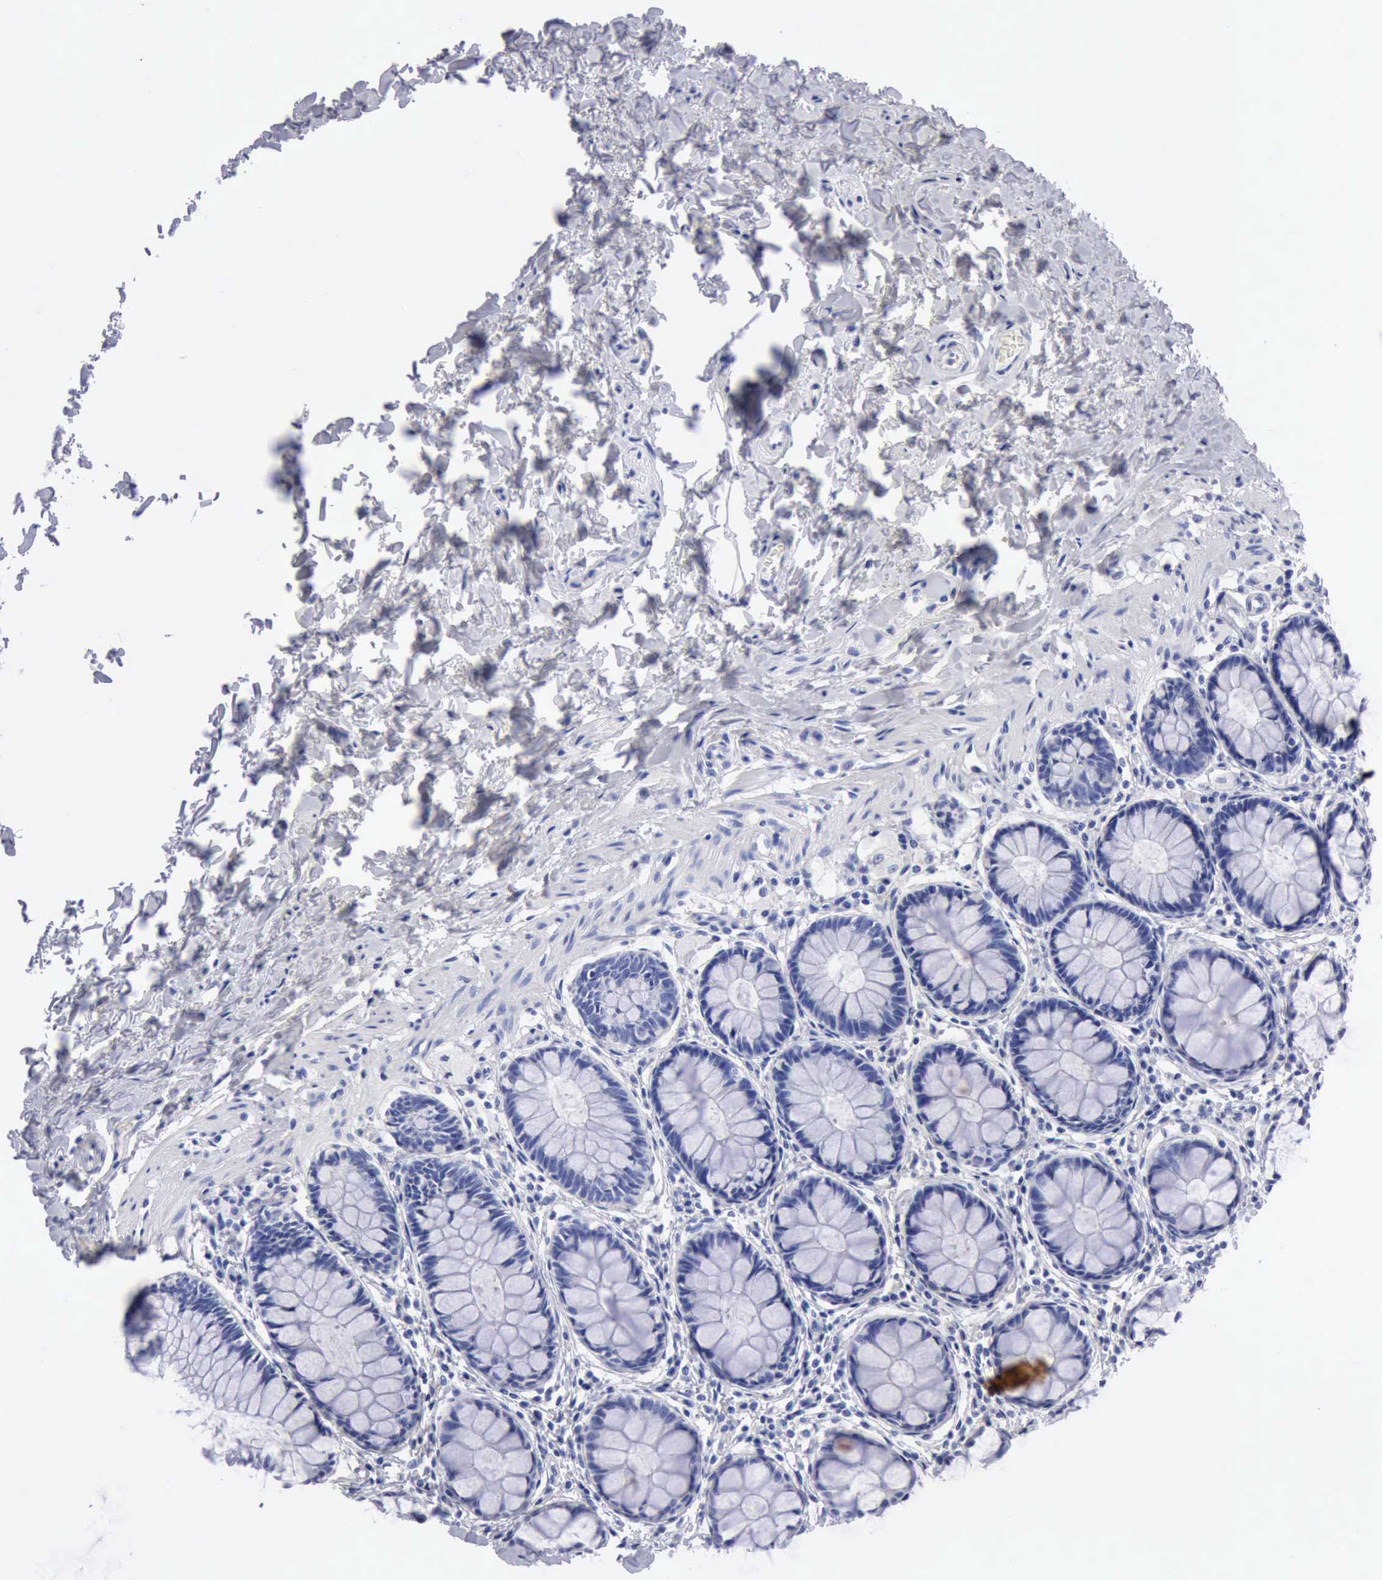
{"staining": {"intensity": "negative", "quantity": "none", "location": "none"}, "tissue": "rectum", "cell_type": "Glandular cells", "image_type": "normal", "snomed": [{"axis": "morphology", "description": "Normal tissue, NOS"}, {"axis": "topography", "description": "Rectum"}], "caption": "Protein analysis of unremarkable rectum displays no significant expression in glandular cells. (Stains: DAB immunohistochemistry (IHC) with hematoxylin counter stain, Microscopy: brightfield microscopy at high magnification).", "gene": "CYP19A1", "patient": {"sex": "male", "age": 86}}